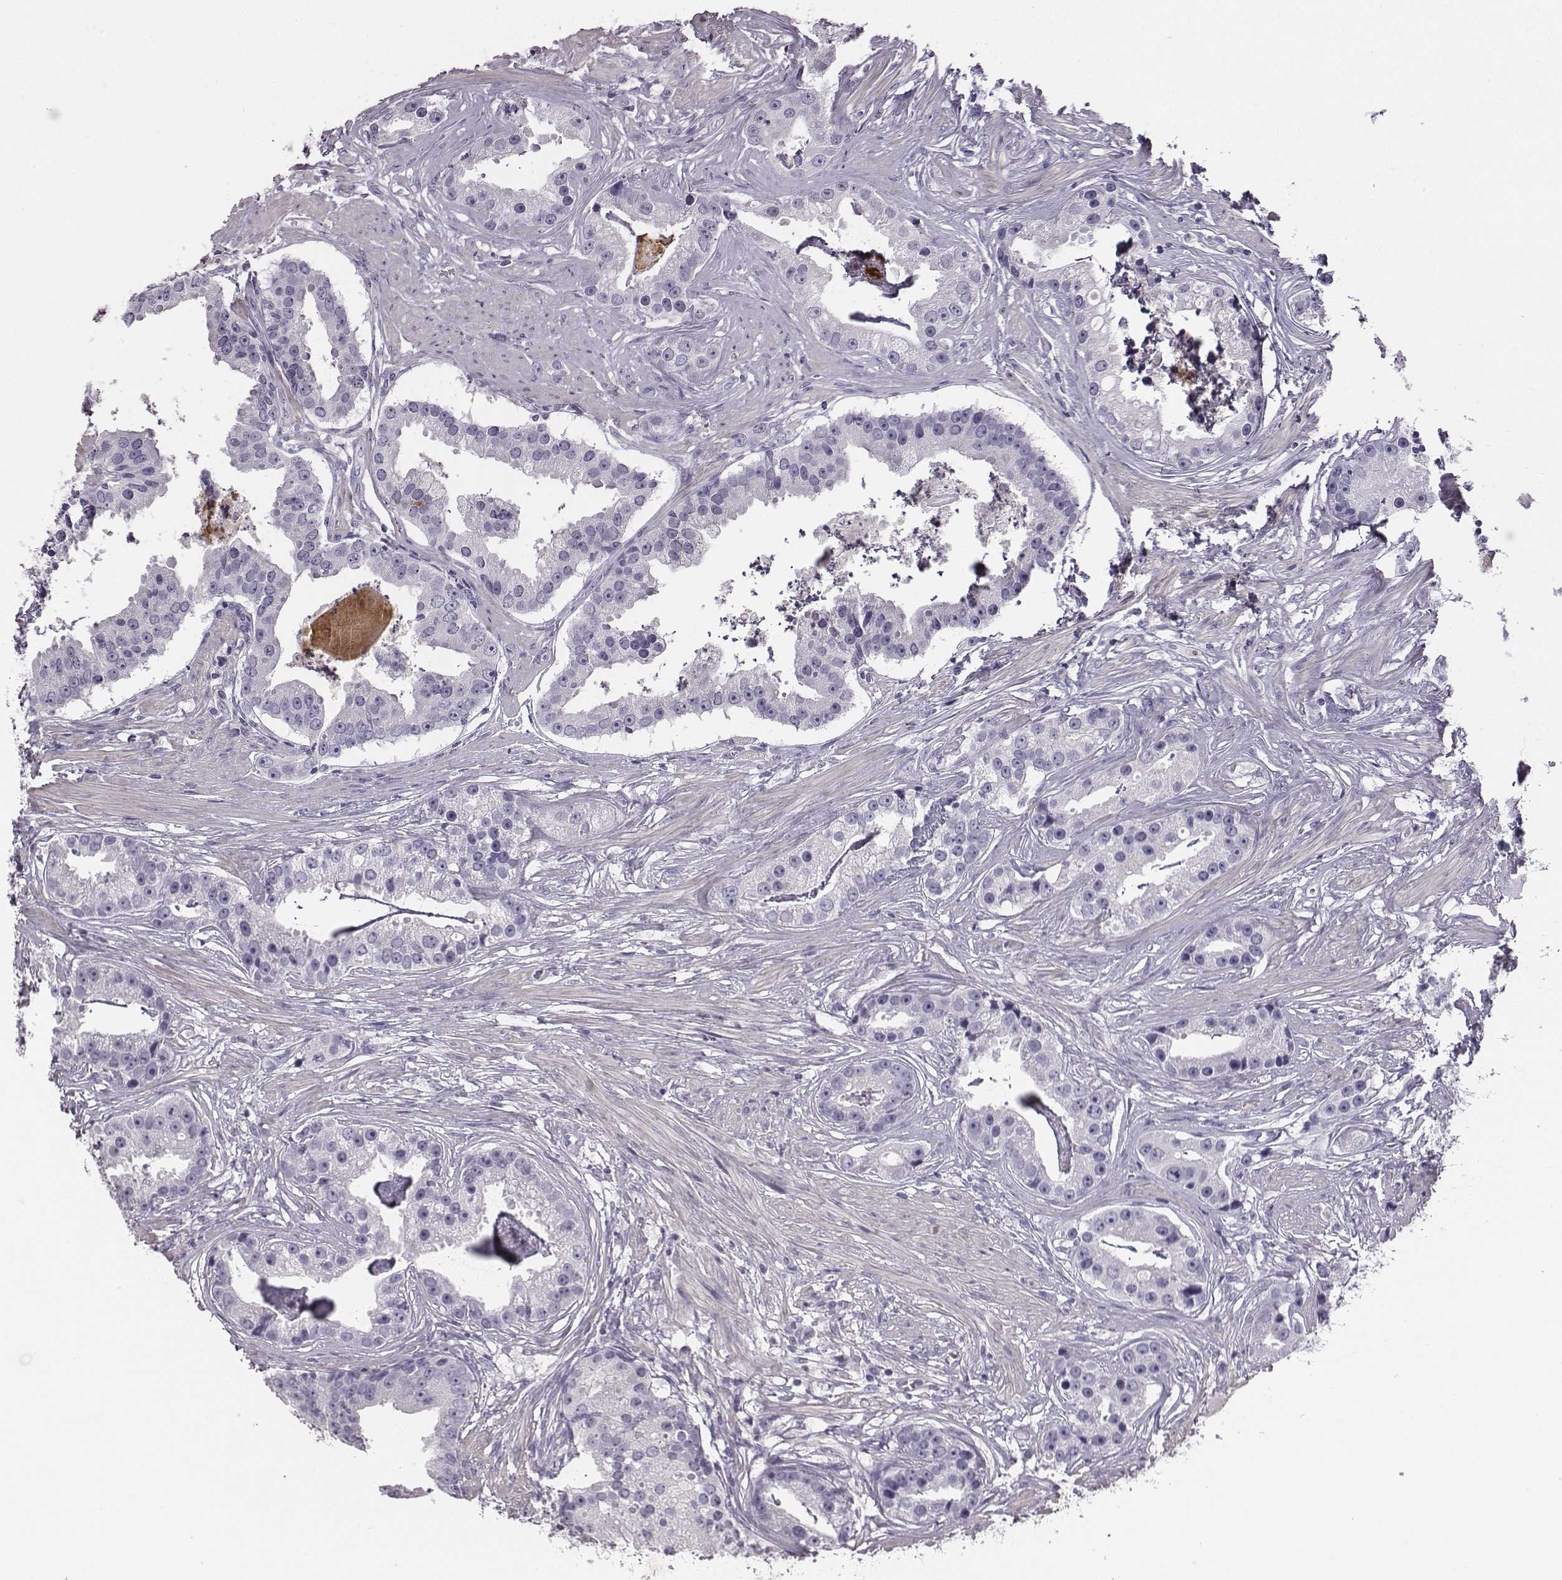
{"staining": {"intensity": "negative", "quantity": "none", "location": "none"}, "tissue": "prostate cancer", "cell_type": "Tumor cells", "image_type": "cancer", "snomed": [{"axis": "morphology", "description": "Adenocarcinoma, NOS"}, {"axis": "topography", "description": "Prostate and seminal vesicle, NOS"}, {"axis": "topography", "description": "Prostate"}], "caption": "Immunohistochemistry image of human adenocarcinoma (prostate) stained for a protein (brown), which displays no staining in tumor cells.", "gene": "ADAM7", "patient": {"sex": "male", "age": 44}}